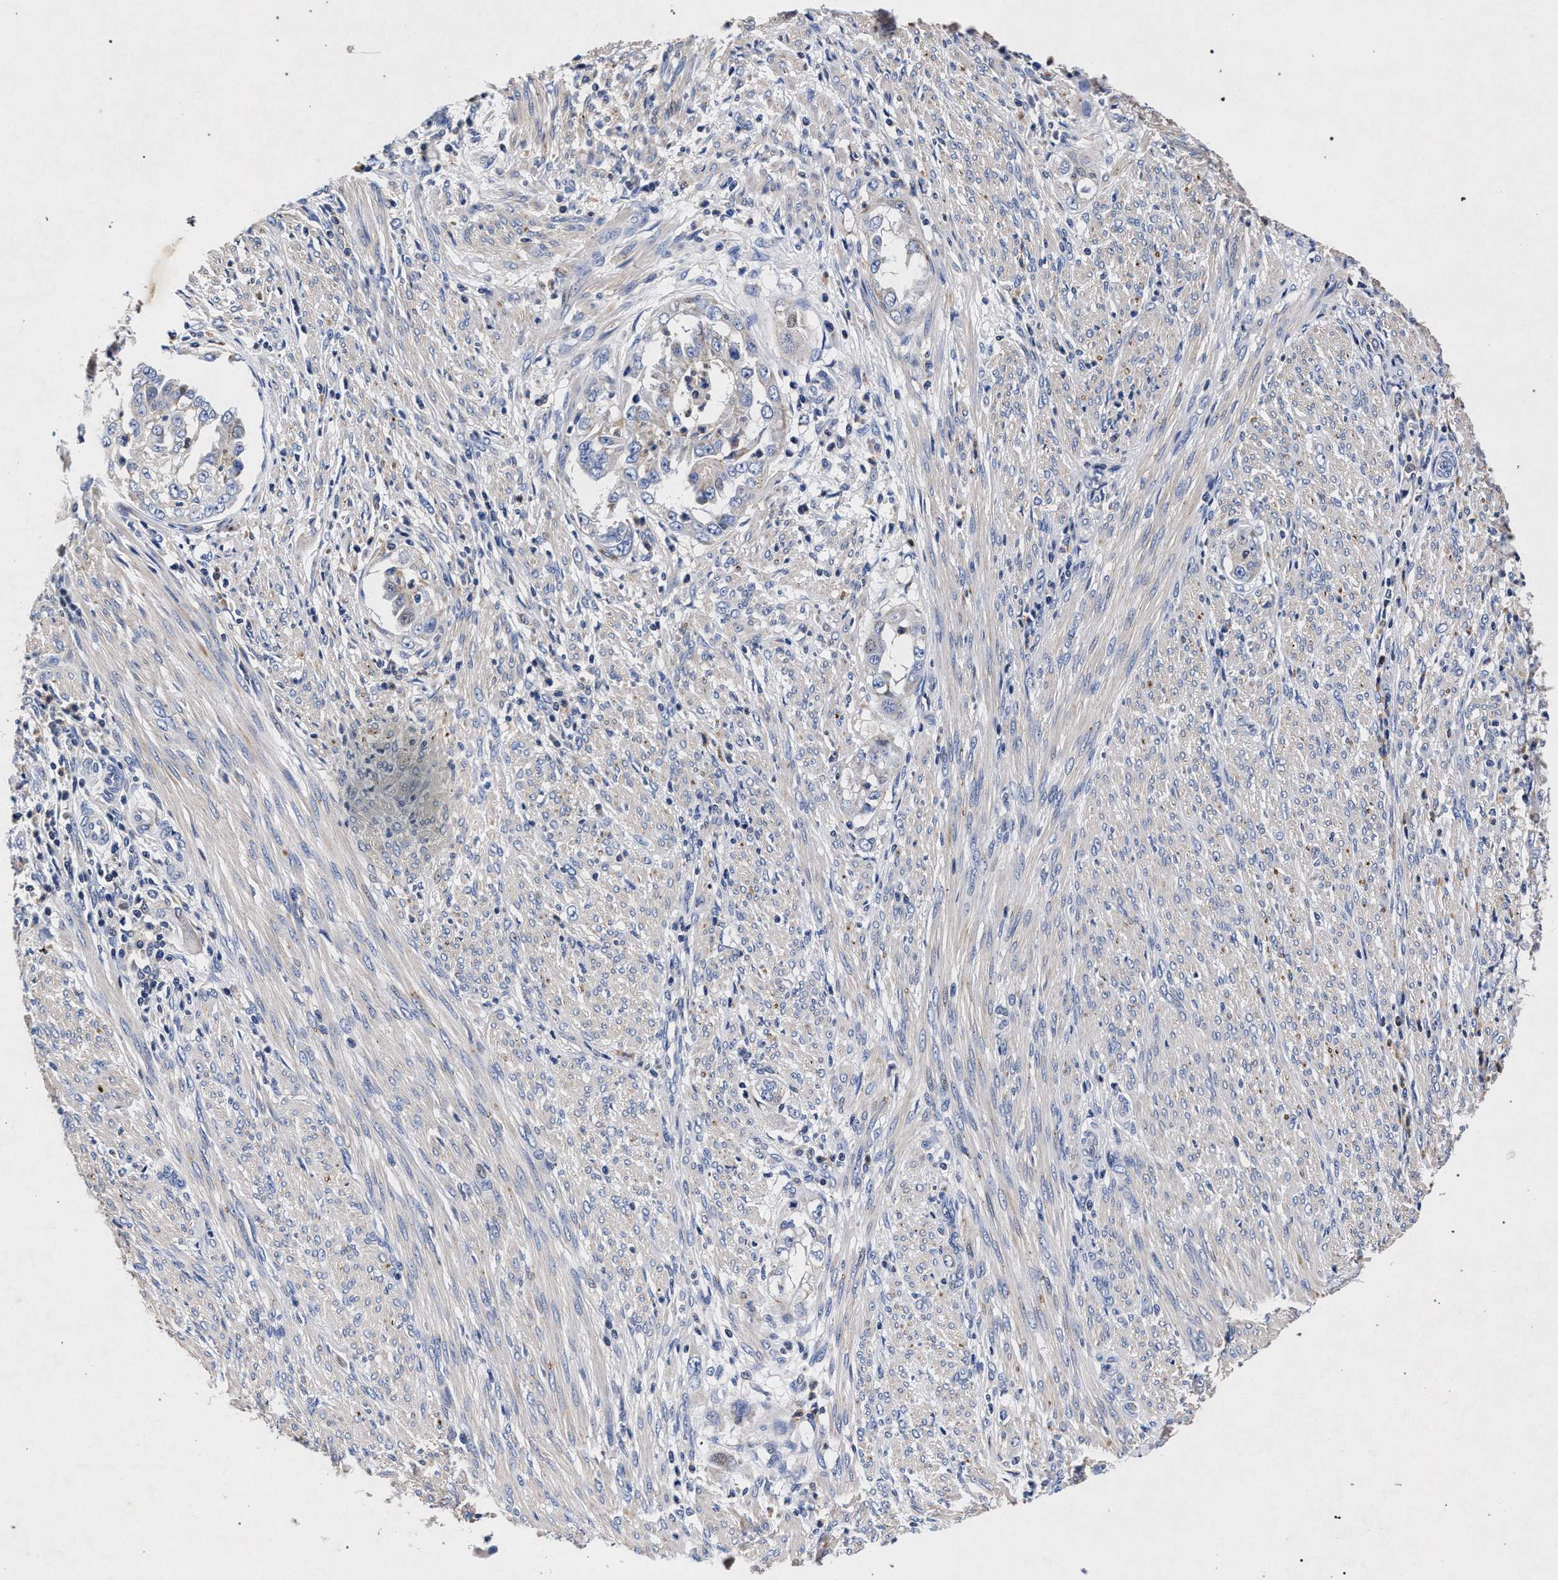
{"staining": {"intensity": "negative", "quantity": "none", "location": "none"}, "tissue": "endometrial cancer", "cell_type": "Tumor cells", "image_type": "cancer", "snomed": [{"axis": "morphology", "description": "Adenocarcinoma, NOS"}, {"axis": "topography", "description": "Endometrium"}], "caption": "This is an immunohistochemistry (IHC) histopathology image of human endometrial cancer. There is no staining in tumor cells.", "gene": "HSD17B14", "patient": {"sex": "female", "age": 85}}